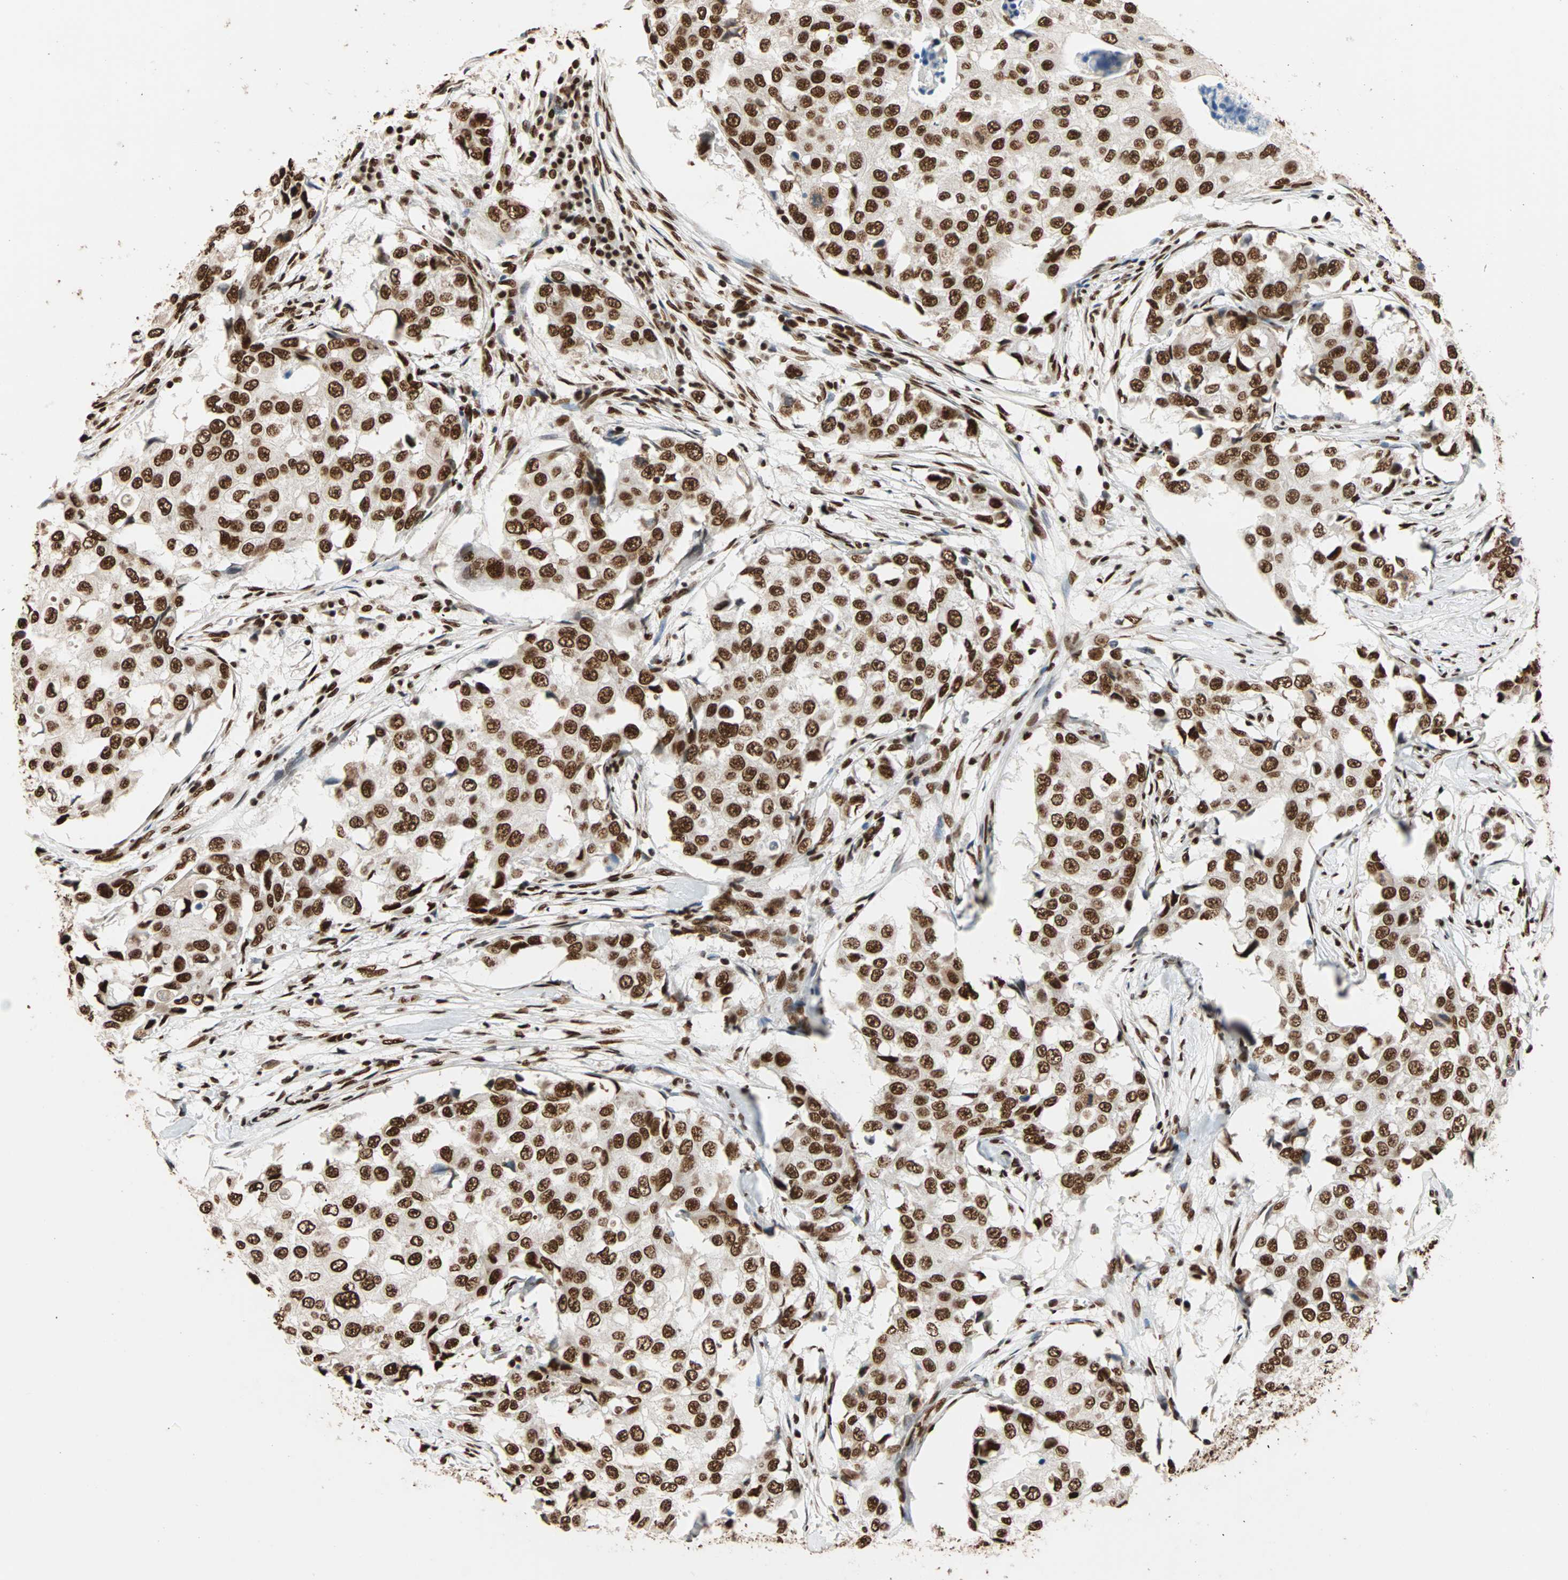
{"staining": {"intensity": "strong", "quantity": ">75%", "location": "nuclear"}, "tissue": "breast cancer", "cell_type": "Tumor cells", "image_type": "cancer", "snomed": [{"axis": "morphology", "description": "Duct carcinoma"}, {"axis": "topography", "description": "Breast"}], "caption": "Protein staining shows strong nuclear staining in approximately >75% of tumor cells in intraductal carcinoma (breast).", "gene": "ILF2", "patient": {"sex": "female", "age": 27}}